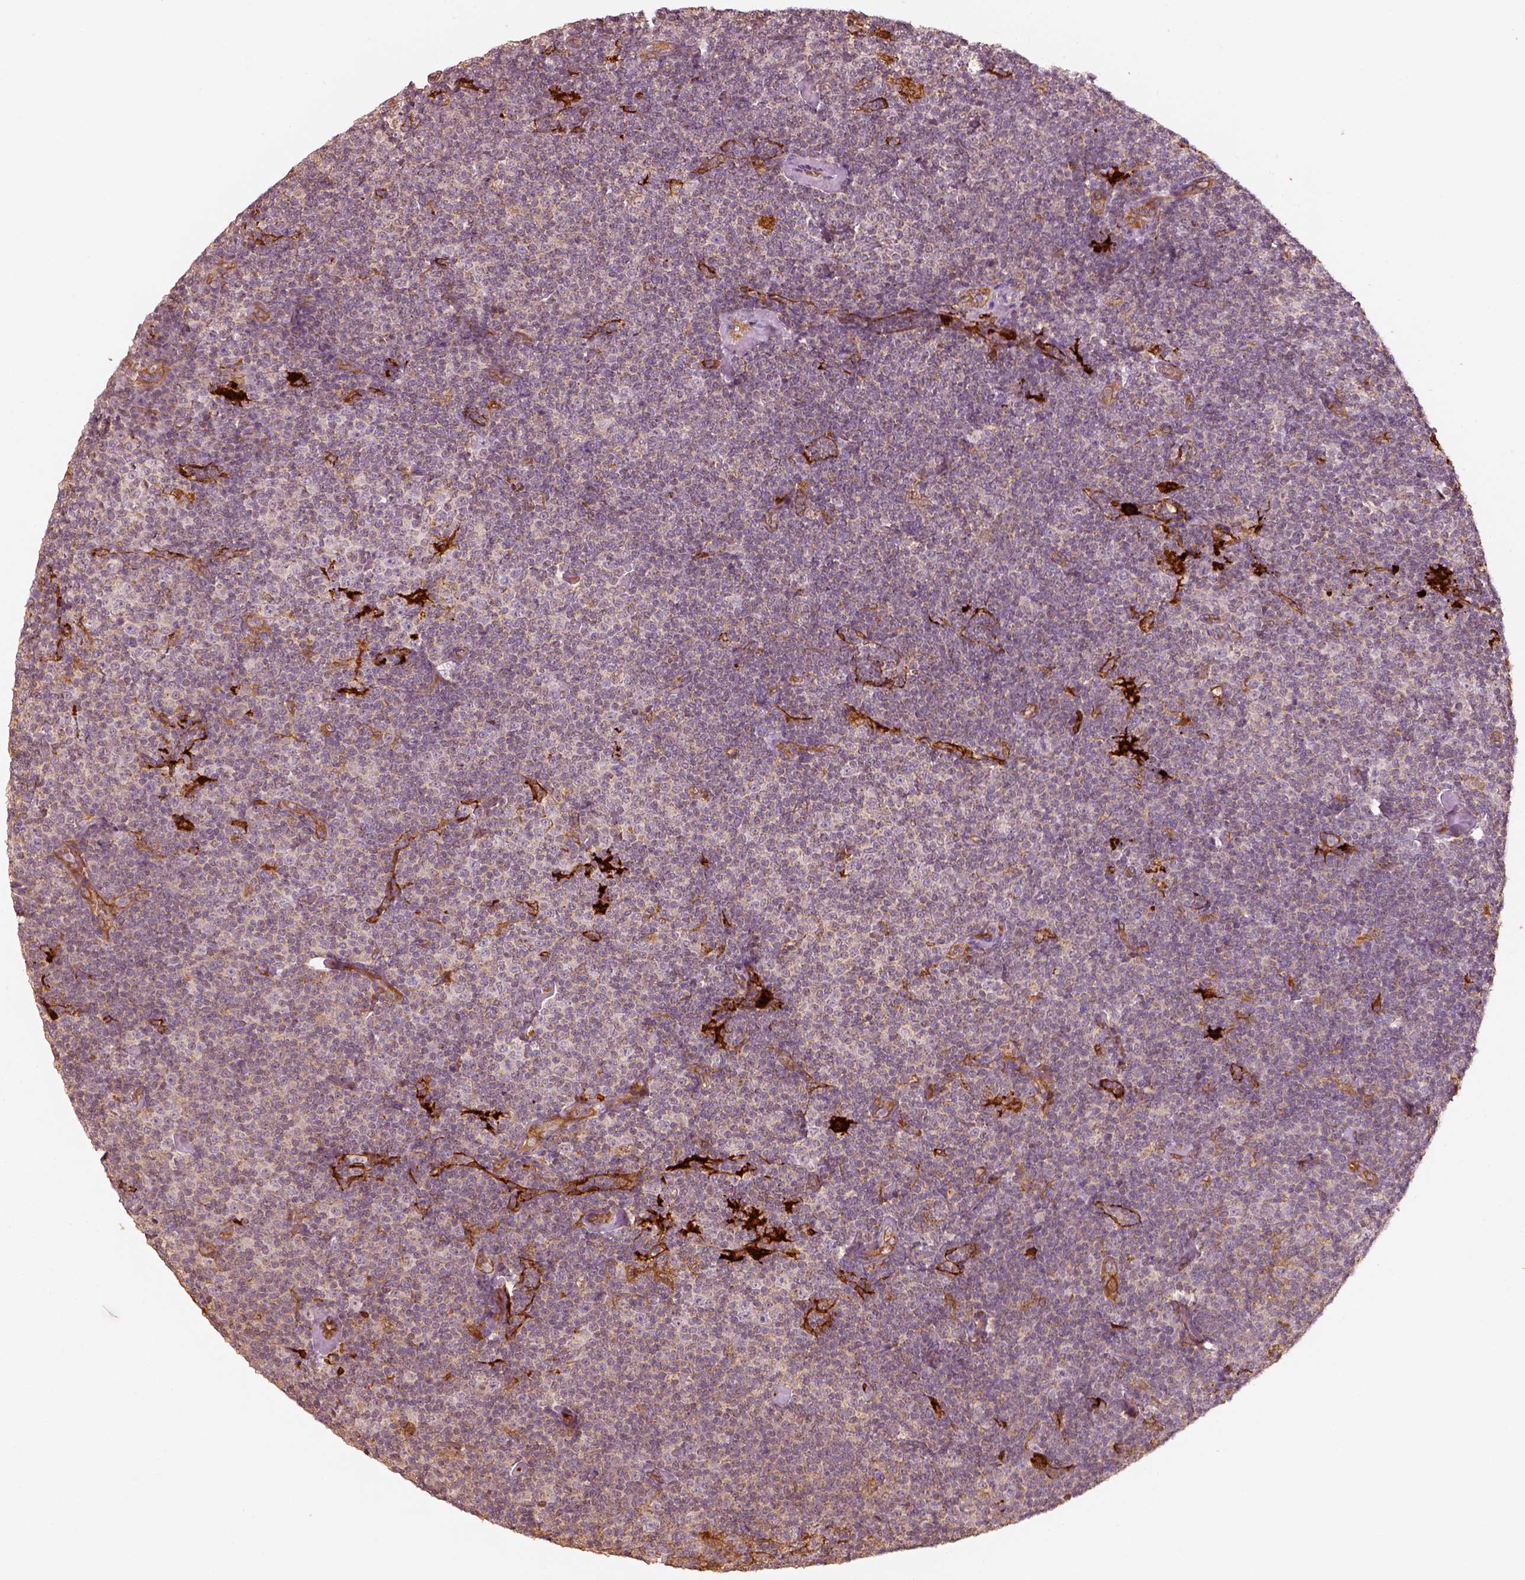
{"staining": {"intensity": "negative", "quantity": "none", "location": "none"}, "tissue": "lymphoma", "cell_type": "Tumor cells", "image_type": "cancer", "snomed": [{"axis": "morphology", "description": "Malignant lymphoma, non-Hodgkin's type, Low grade"}, {"axis": "topography", "description": "Lymph node"}], "caption": "This is an immunohistochemistry (IHC) histopathology image of low-grade malignant lymphoma, non-Hodgkin's type. There is no staining in tumor cells.", "gene": "FSCN1", "patient": {"sex": "male", "age": 81}}